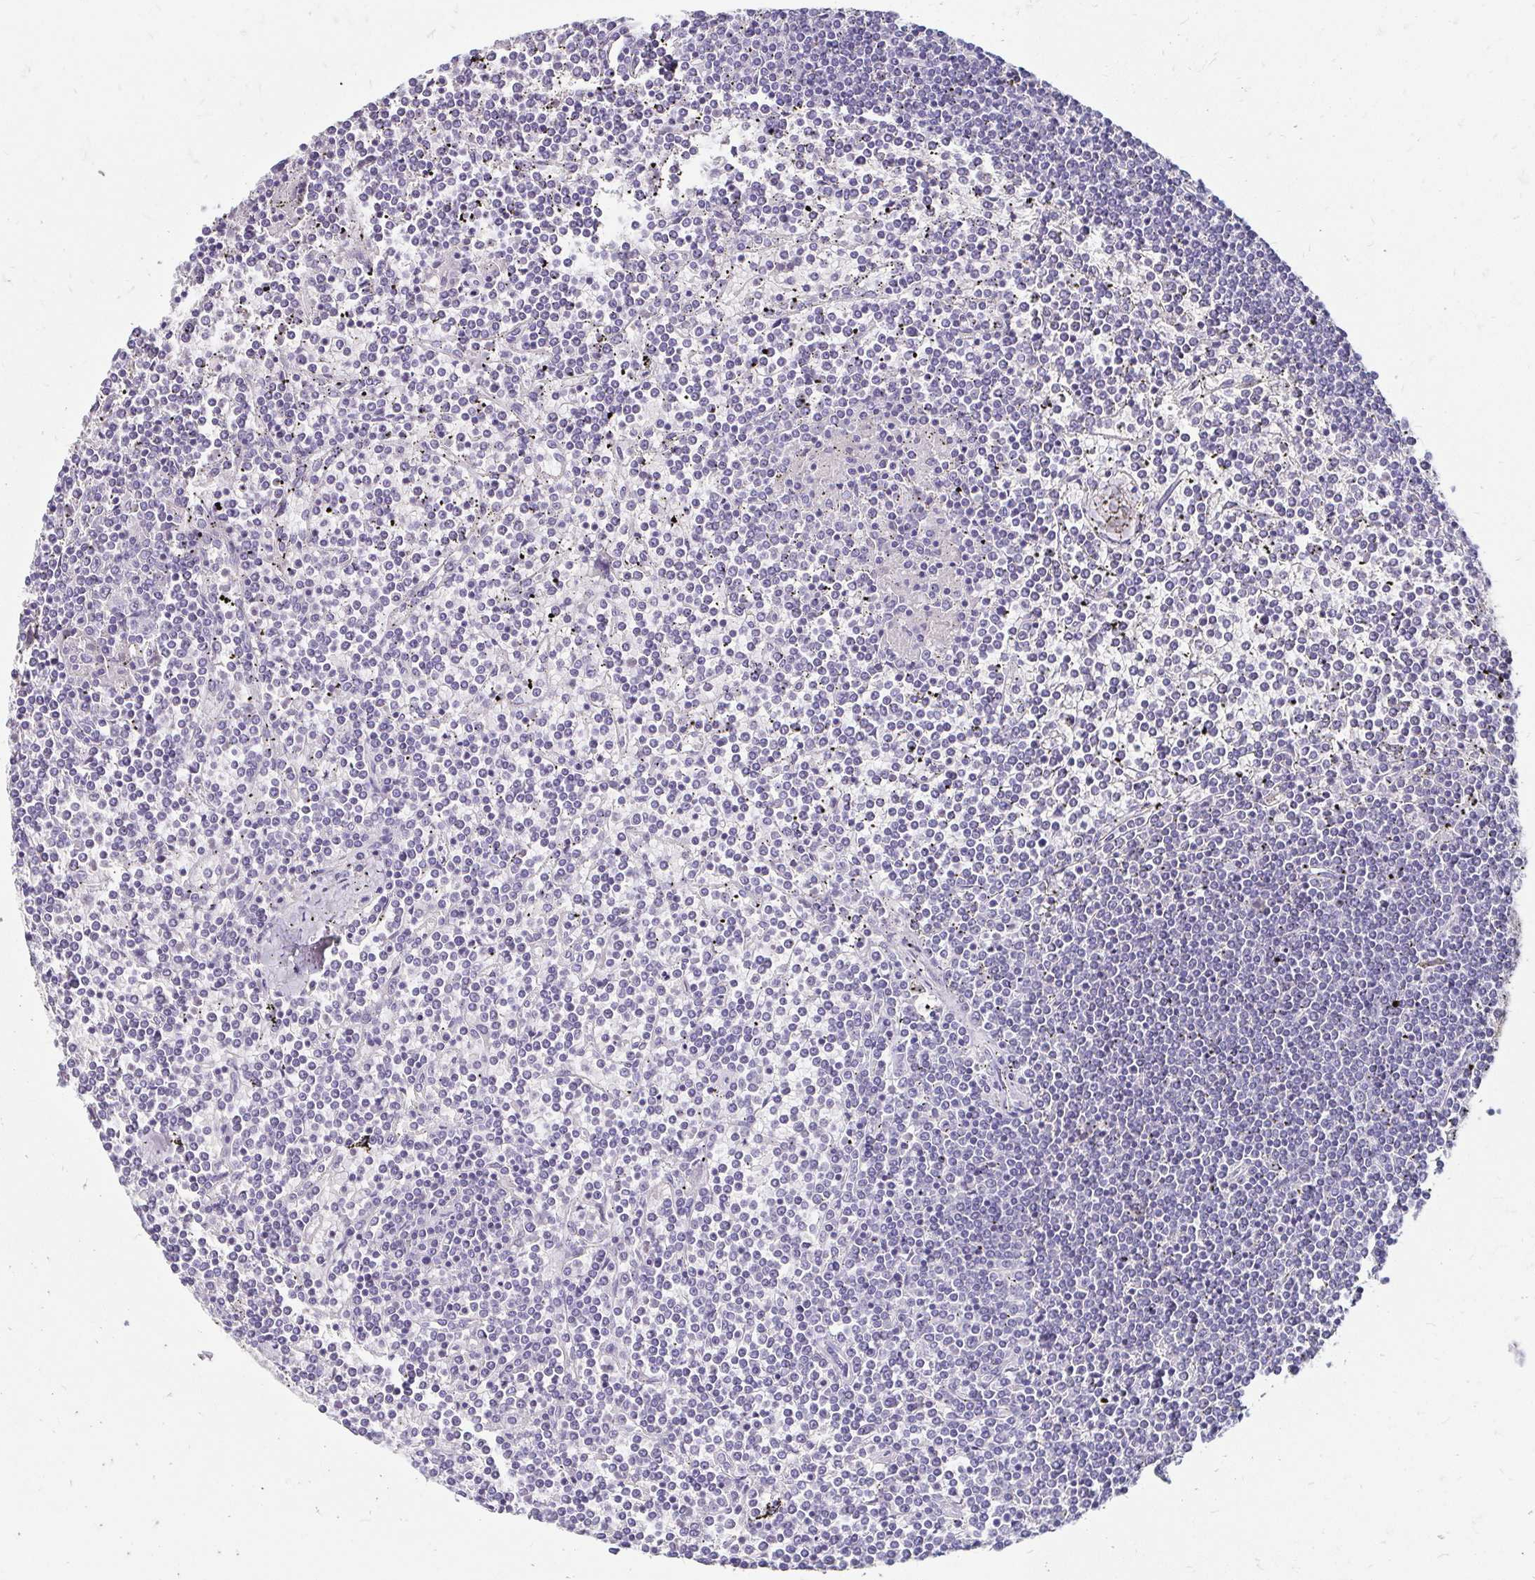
{"staining": {"intensity": "negative", "quantity": "none", "location": "none"}, "tissue": "lymphoma", "cell_type": "Tumor cells", "image_type": "cancer", "snomed": [{"axis": "morphology", "description": "Malignant lymphoma, non-Hodgkin's type, Low grade"}, {"axis": "topography", "description": "Spleen"}], "caption": "This photomicrograph is of low-grade malignant lymphoma, non-Hodgkin's type stained with immunohistochemistry (IHC) to label a protein in brown with the nuclei are counter-stained blue. There is no expression in tumor cells.", "gene": "SCG3", "patient": {"sex": "female", "age": 19}}